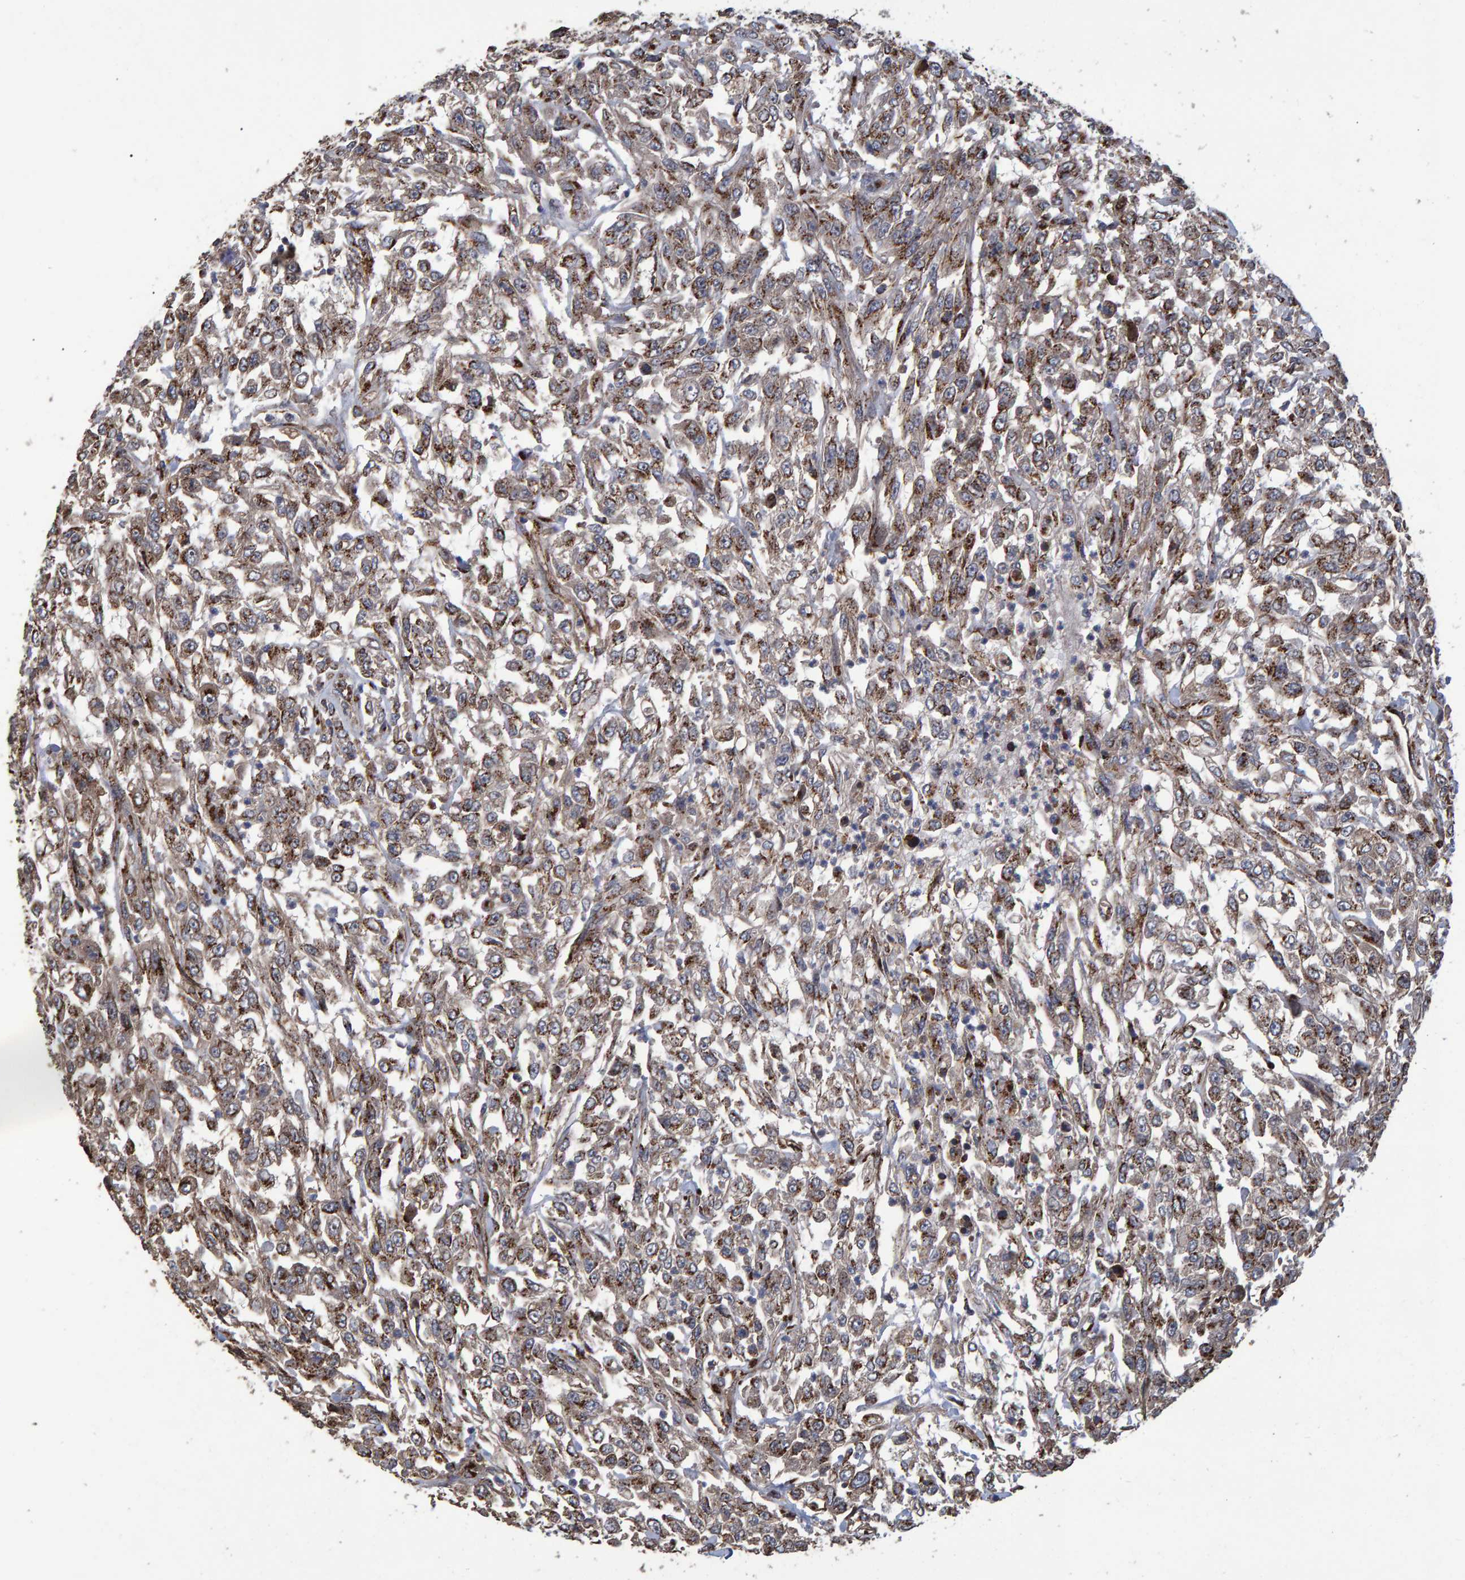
{"staining": {"intensity": "strong", "quantity": ">75%", "location": "cytoplasmic/membranous"}, "tissue": "urothelial cancer", "cell_type": "Tumor cells", "image_type": "cancer", "snomed": [{"axis": "morphology", "description": "Urothelial carcinoma, High grade"}, {"axis": "topography", "description": "Urinary bladder"}], "caption": "Protein staining exhibits strong cytoplasmic/membranous expression in approximately >75% of tumor cells in urothelial cancer.", "gene": "TRIM68", "patient": {"sex": "male", "age": 46}}